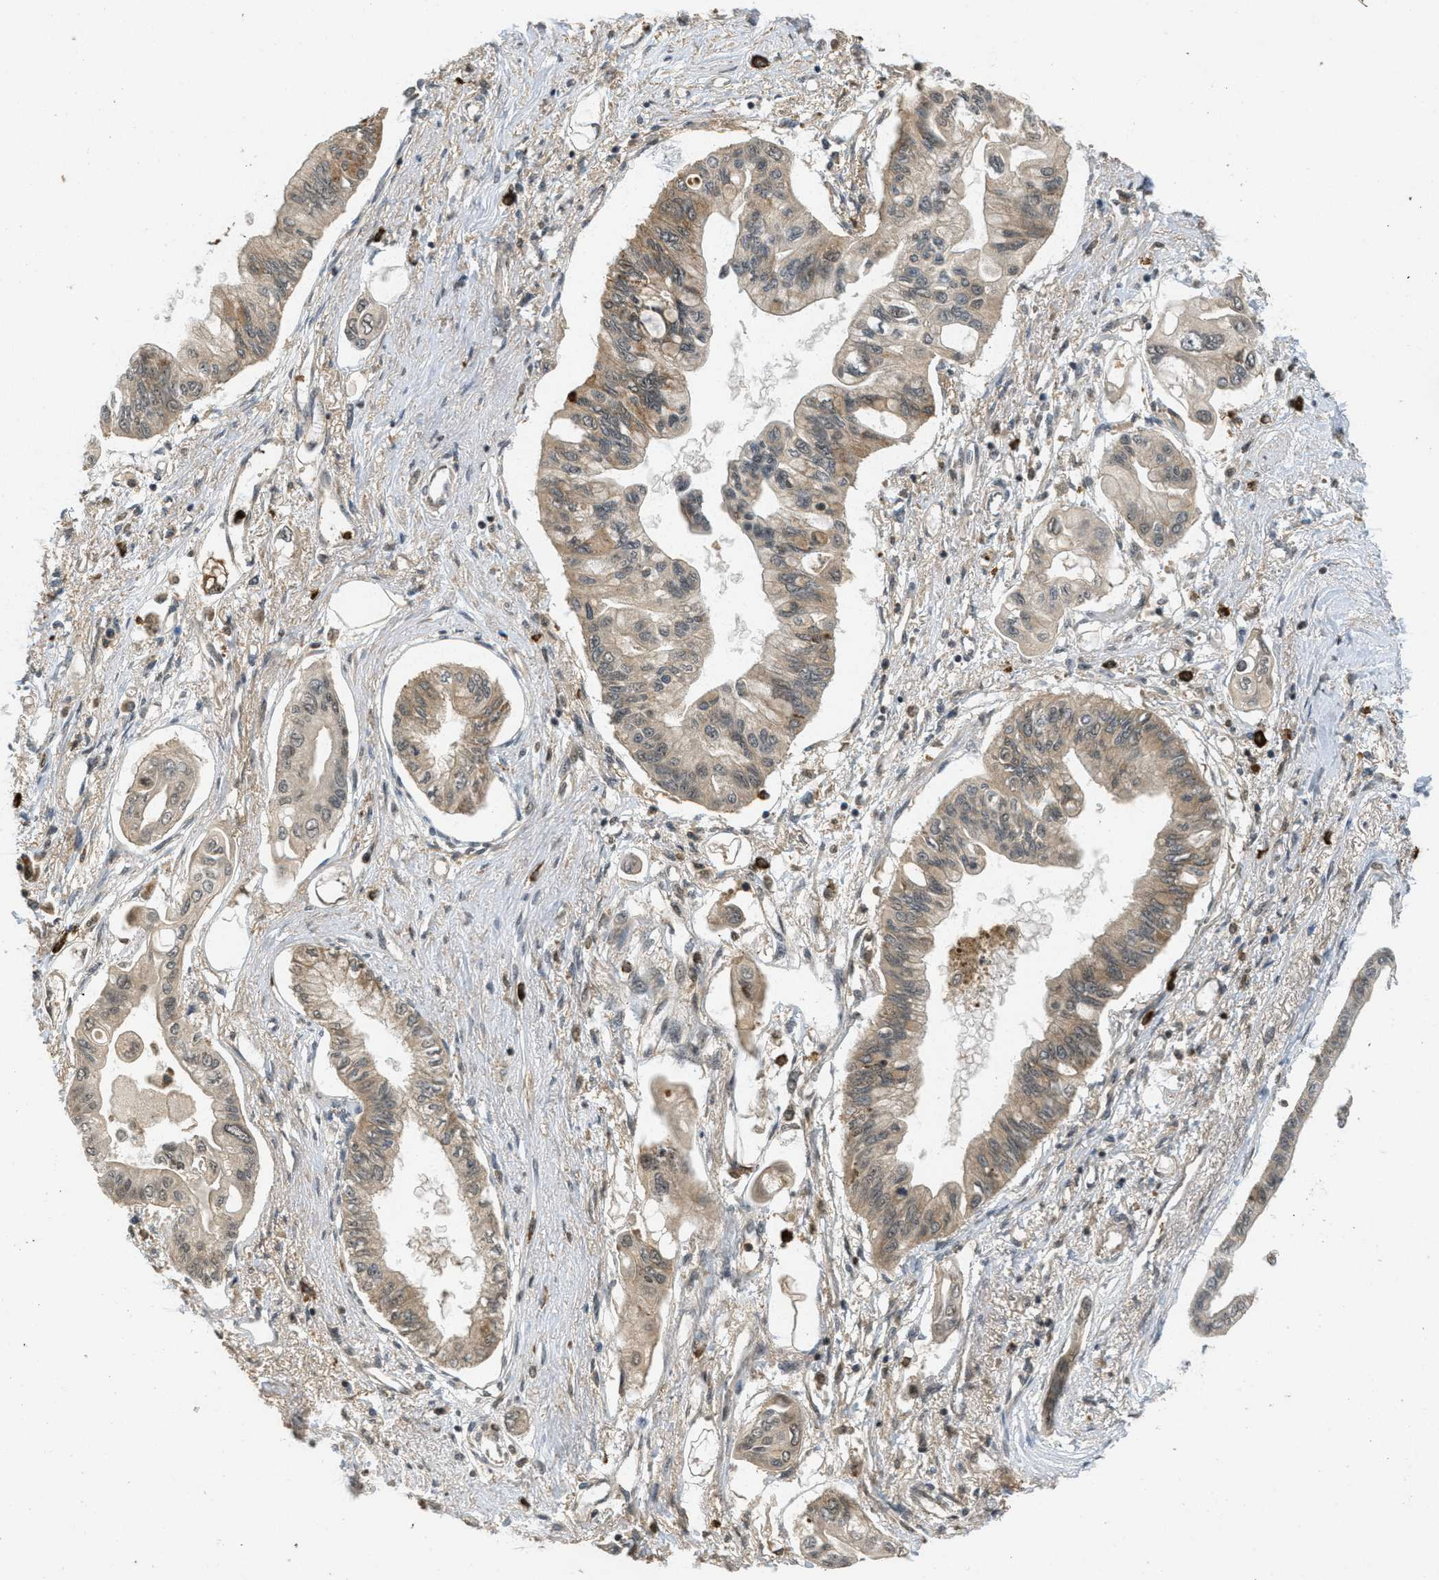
{"staining": {"intensity": "moderate", "quantity": ">75%", "location": "cytoplasmic/membranous"}, "tissue": "pancreatic cancer", "cell_type": "Tumor cells", "image_type": "cancer", "snomed": [{"axis": "morphology", "description": "Adenocarcinoma, NOS"}, {"axis": "topography", "description": "Pancreas"}], "caption": "Pancreatic cancer (adenocarcinoma) tissue reveals moderate cytoplasmic/membranous staining in approximately >75% of tumor cells, visualized by immunohistochemistry.", "gene": "ATG7", "patient": {"sex": "female", "age": 77}}